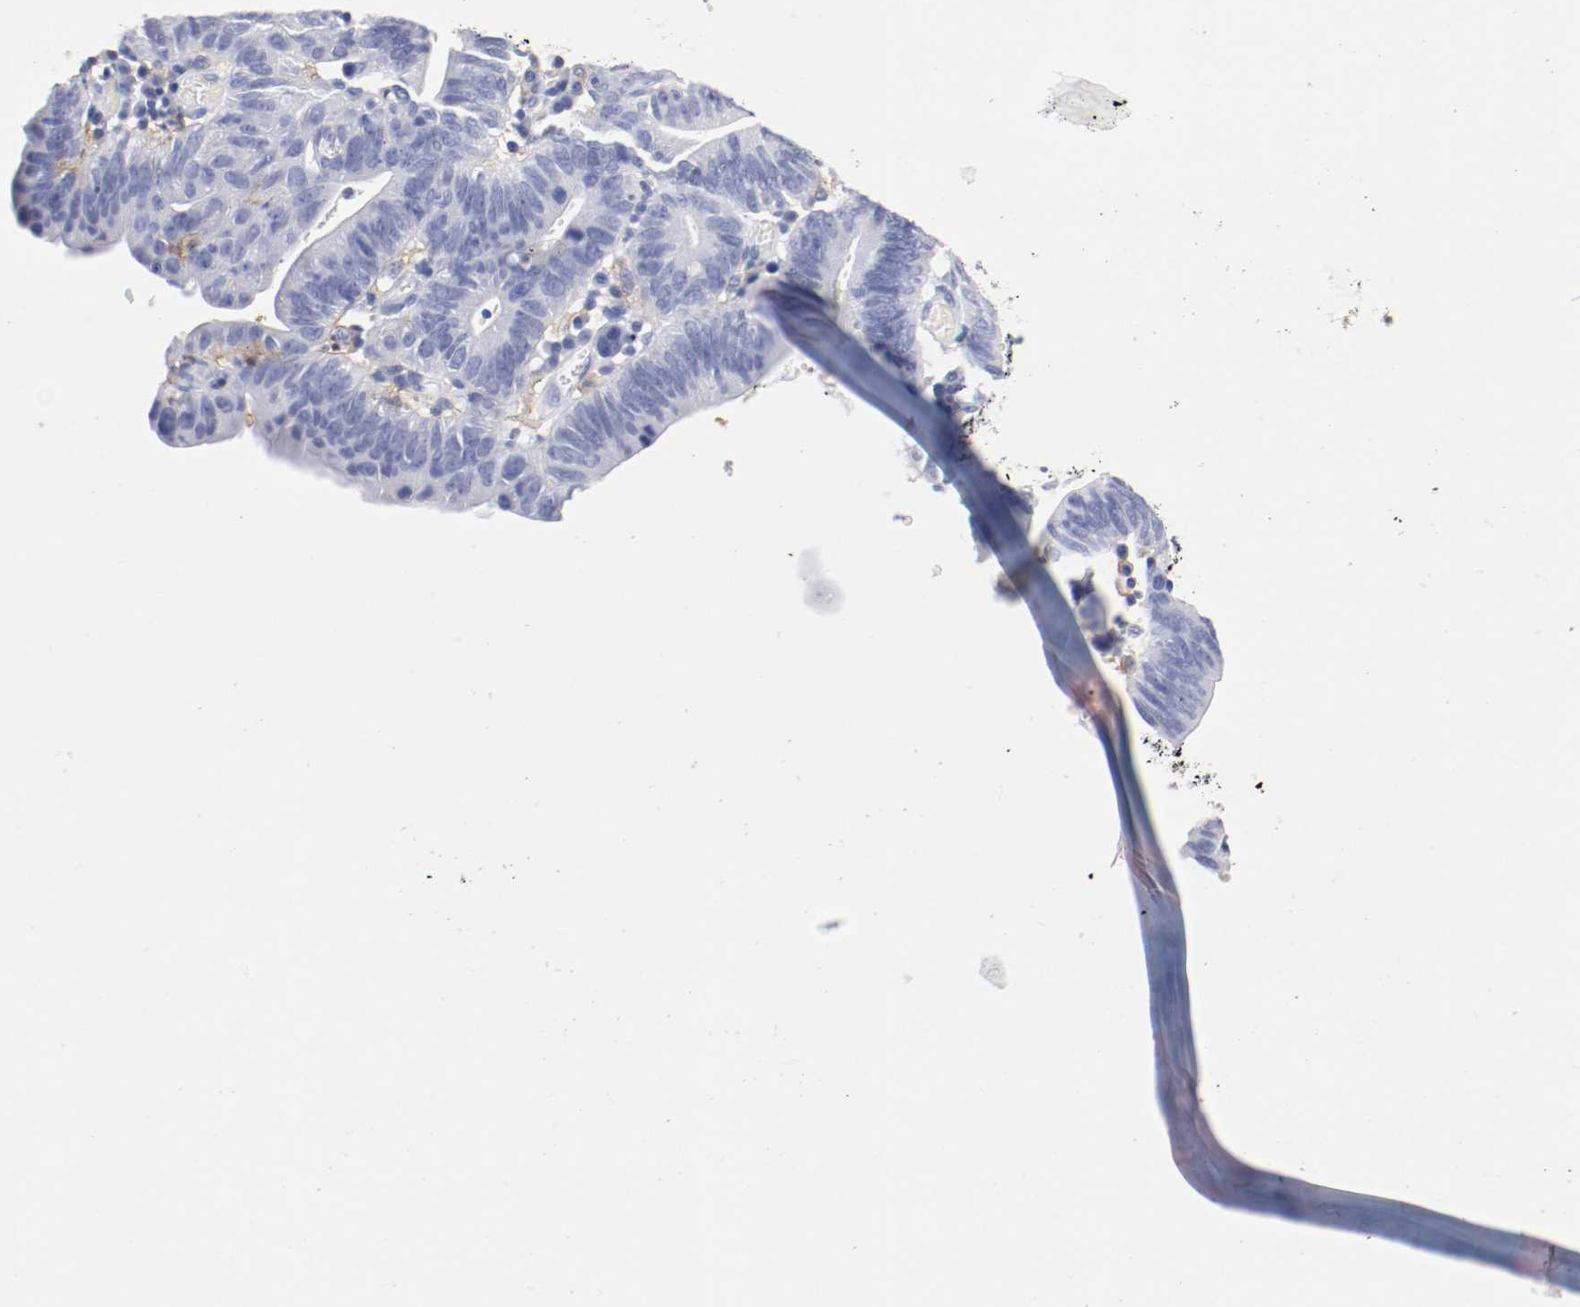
{"staining": {"intensity": "negative", "quantity": "none", "location": "none"}, "tissue": "stomach cancer", "cell_type": "Tumor cells", "image_type": "cancer", "snomed": [{"axis": "morphology", "description": "Adenocarcinoma, NOS"}, {"axis": "topography", "description": "Stomach"}], "caption": "Immunohistochemistry histopathology image of neoplastic tissue: adenocarcinoma (stomach) stained with DAB (3,3'-diaminobenzidine) displays no significant protein positivity in tumor cells. (DAB immunohistochemistry (IHC) with hematoxylin counter stain).", "gene": "ITGAX", "patient": {"sex": "male", "age": 59}}